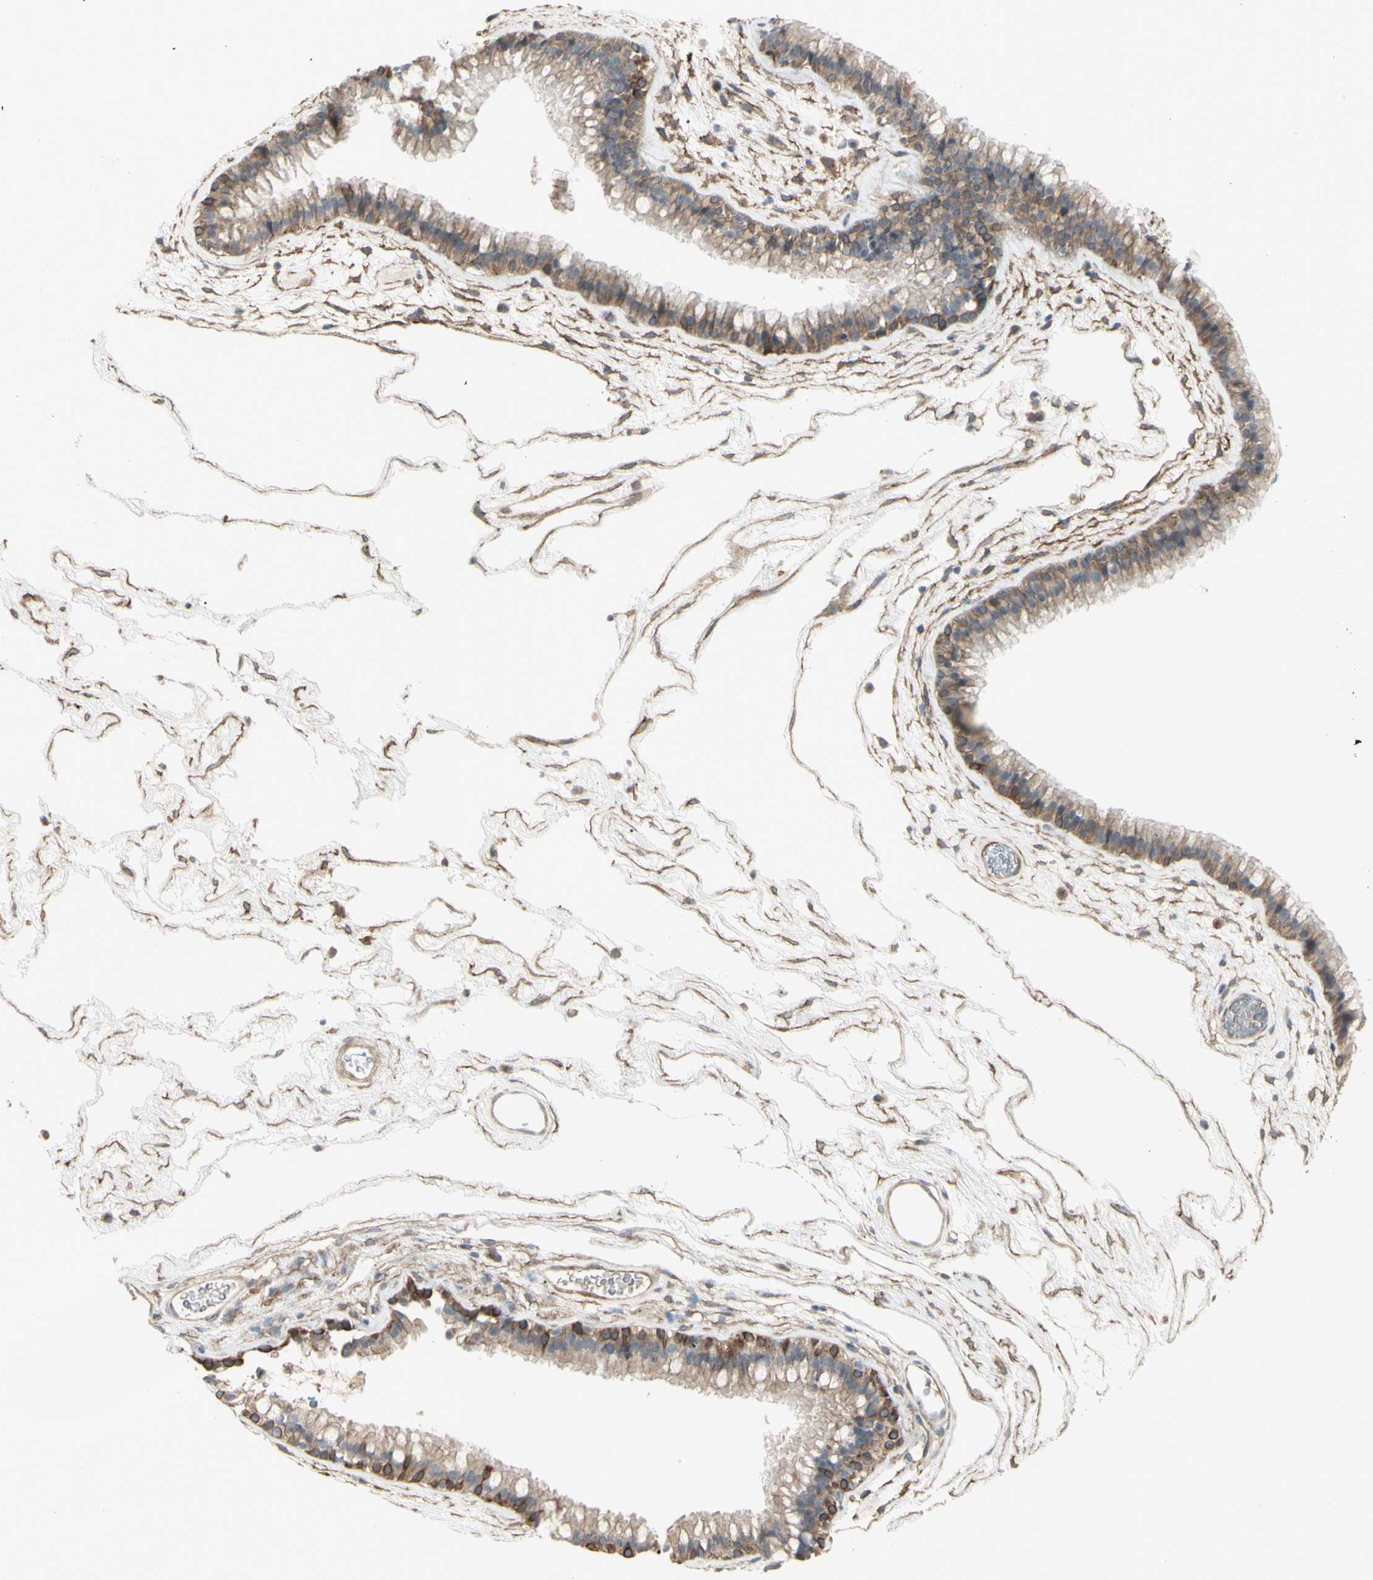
{"staining": {"intensity": "moderate", "quantity": ">75%", "location": "cytoplasmic/membranous"}, "tissue": "nasopharynx", "cell_type": "Respiratory epithelial cells", "image_type": "normal", "snomed": [{"axis": "morphology", "description": "Normal tissue, NOS"}, {"axis": "morphology", "description": "Inflammation, NOS"}, {"axis": "topography", "description": "Nasopharynx"}], "caption": "Protein staining displays moderate cytoplasmic/membranous staining in about >75% of respiratory epithelial cells in benign nasopharynx. The staining was performed using DAB to visualize the protein expression in brown, while the nuclei were stained in blue with hematoxylin (Magnification: 20x).", "gene": "CD276", "patient": {"sex": "male", "age": 48}}